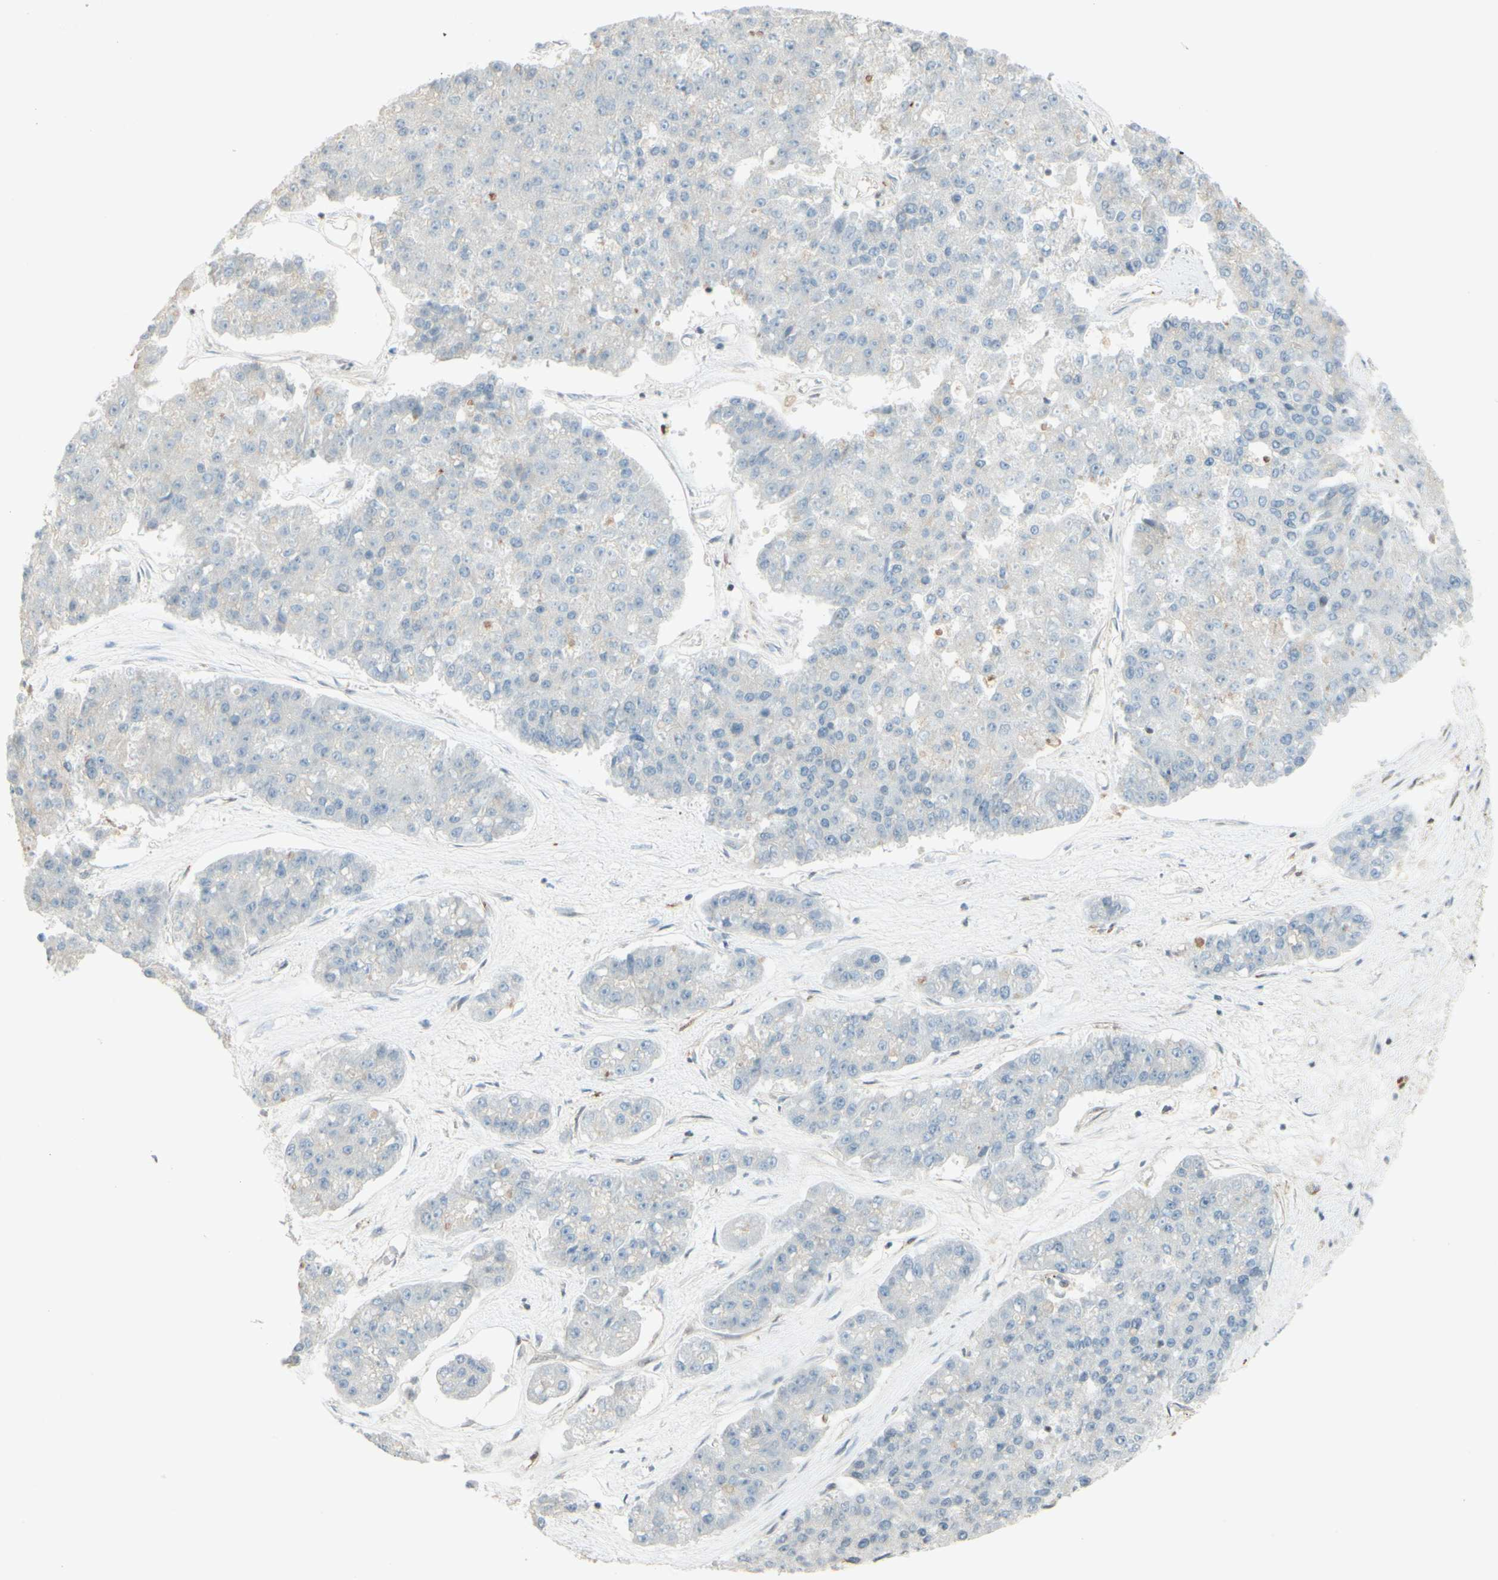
{"staining": {"intensity": "negative", "quantity": "none", "location": "none"}, "tissue": "pancreatic cancer", "cell_type": "Tumor cells", "image_type": "cancer", "snomed": [{"axis": "morphology", "description": "Adenocarcinoma, NOS"}, {"axis": "topography", "description": "Pancreas"}], "caption": "The IHC photomicrograph has no significant positivity in tumor cells of pancreatic cancer (adenocarcinoma) tissue.", "gene": "MAP1B", "patient": {"sex": "male", "age": 50}}